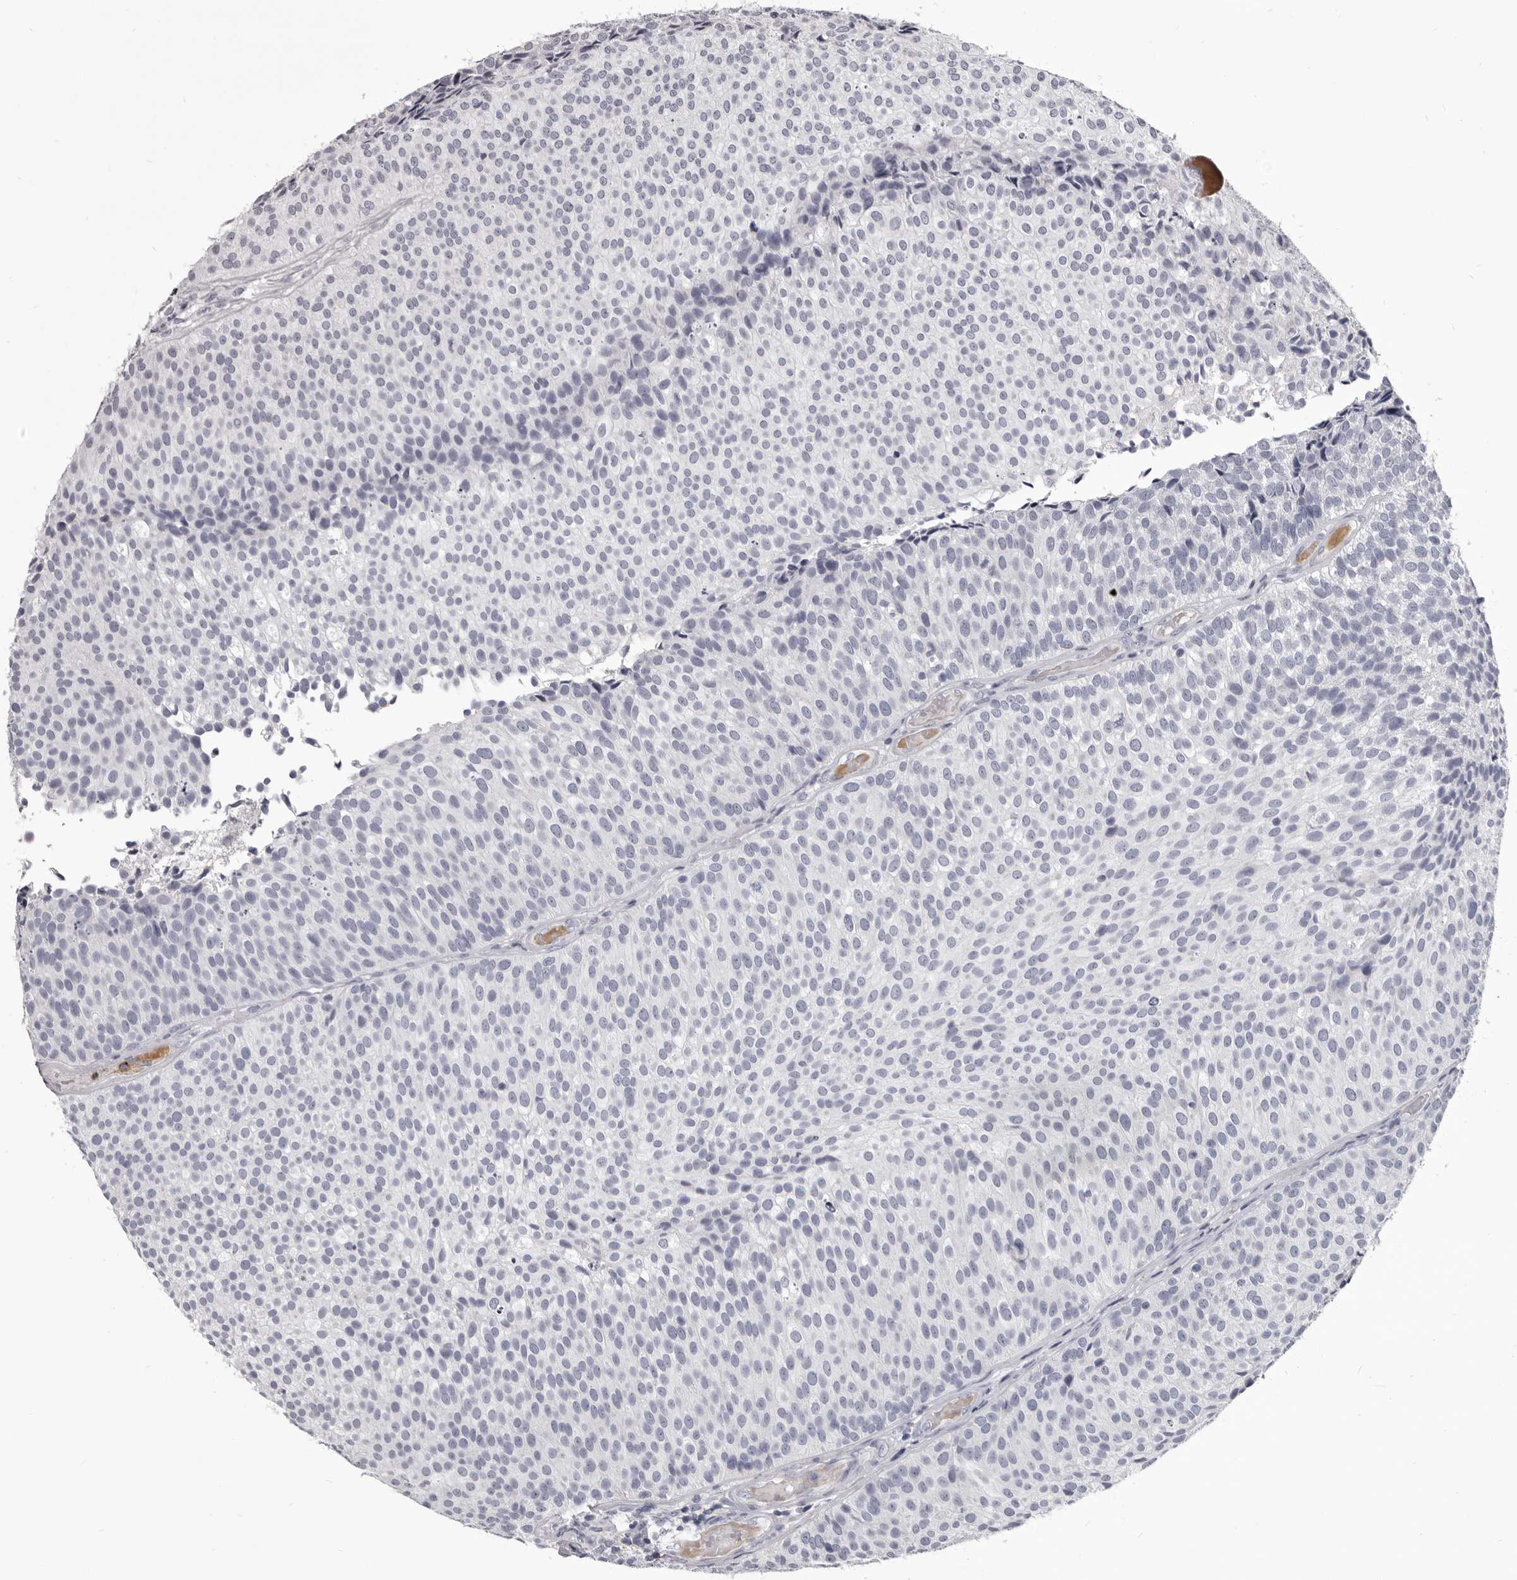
{"staining": {"intensity": "negative", "quantity": "none", "location": "none"}, "tissue": "urothelial cancer", "cell_type": "Tumor cells", "image_type": "cancer", "snomed": [{"axis": "morphology", "description": "Urothelial carcinoma, Low grade"}, {"axis": "topography", "description": "Urinary bladder"}], "caption": "This is a histopathology image of IHC staining of low-grade urothelial carcinoma, which shows no expression in tumor cells. Brightfield microscopy of immunohistochemistry stained with DAB (3,3'-diaminobenzidine) (brown) and hematoxylin (blue), captured at high magnification.", "gene": "GZMH", "patient": {"sex": "male", "age": 86}}